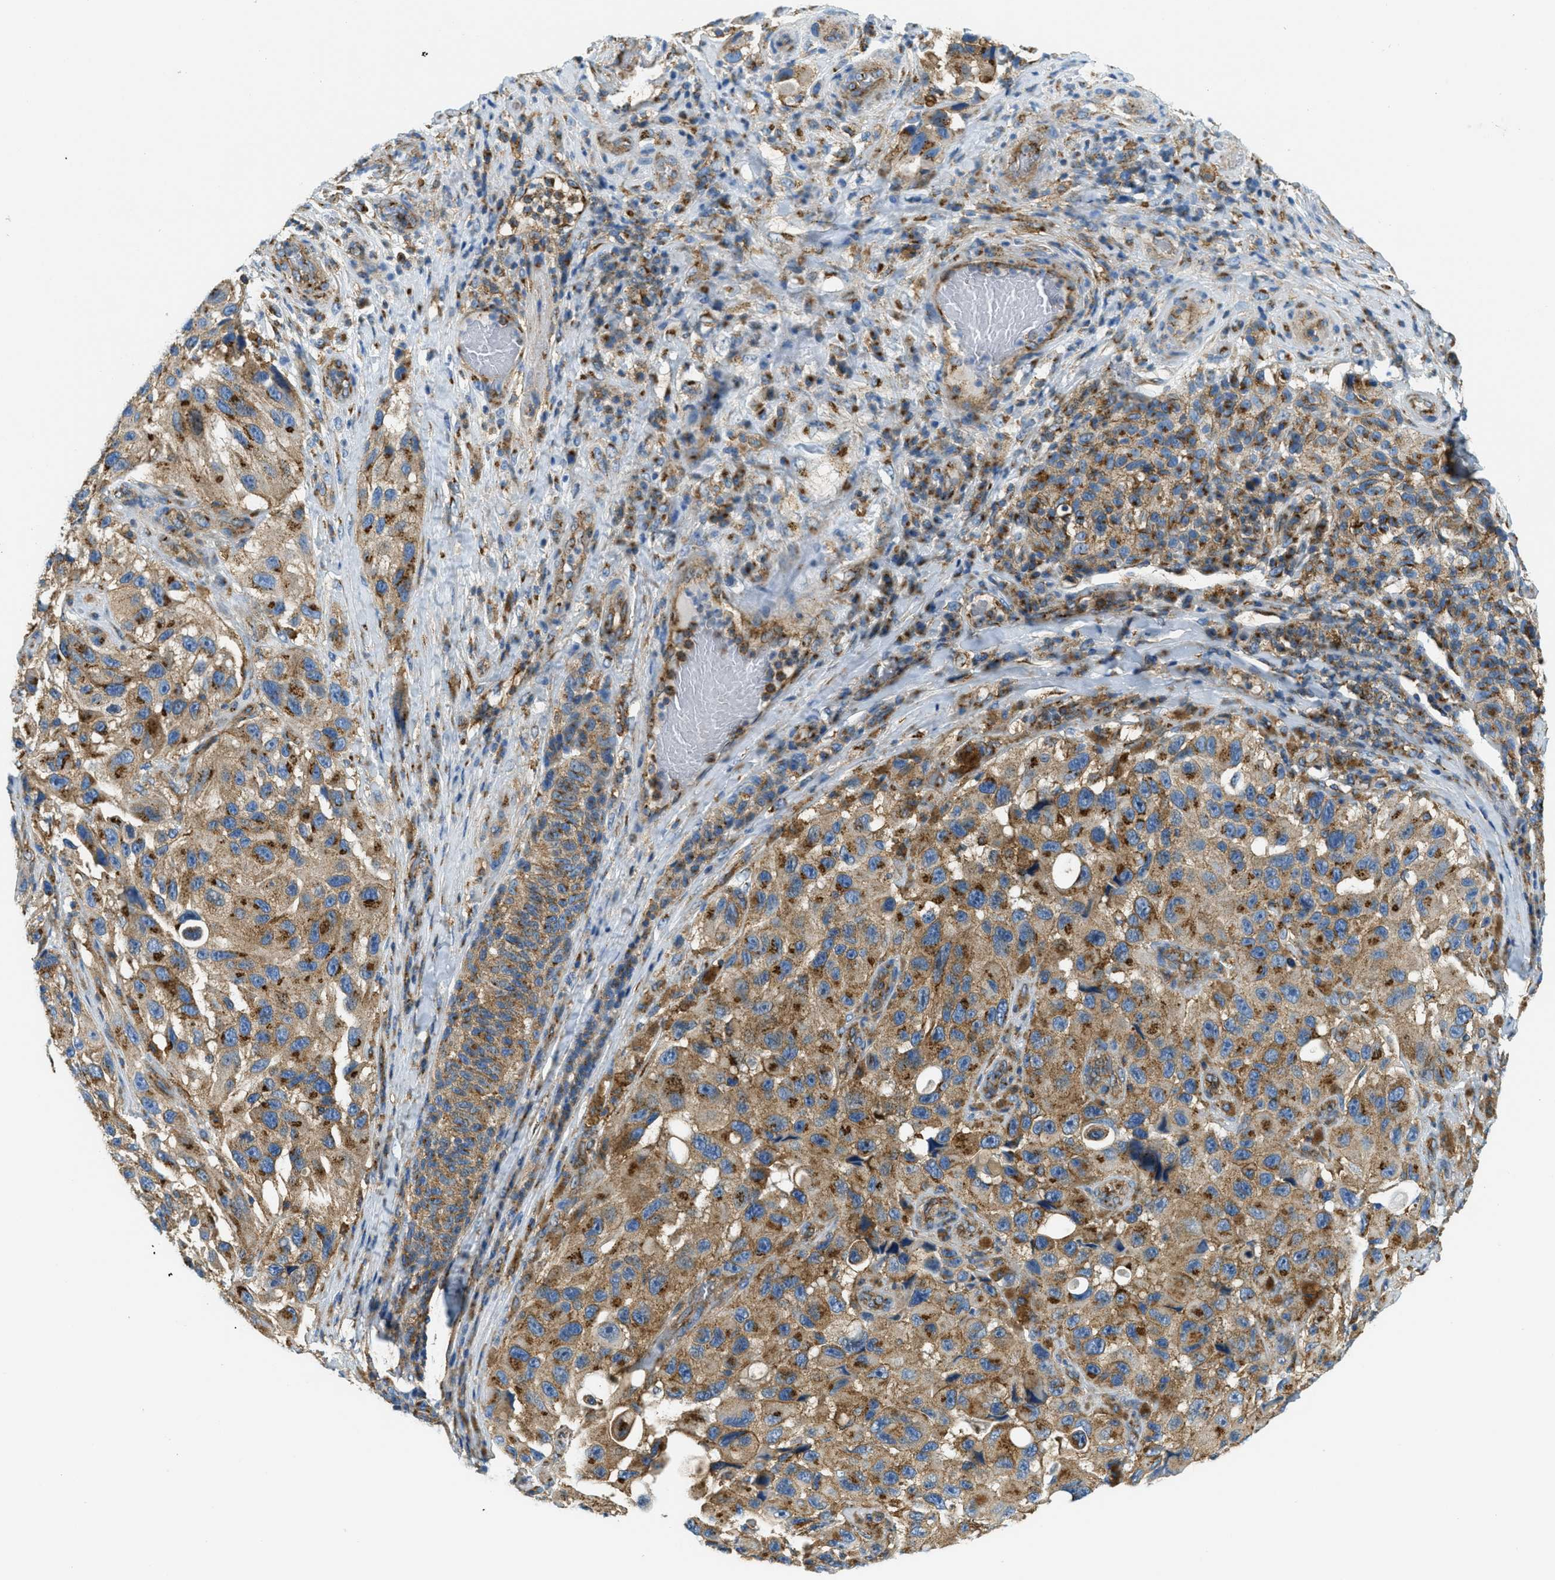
{"staining": {"intensity": "moderate", "quantity": ">75%", "location": "cytoplasmic/membranous"}, "tissue": "melanoma", "cell_type": "Tumor cells", "image_type": "cancer", "snomed": [{"axis": "morphology", "description": "Malignant melanoma, NOS"}, {"axis": "topography", "description": "Skin"}], "caption": "Immunohistochemical staining of human melanoma displays medium levels of moderate cytoplasmic/membranous positivity in about >75% of tumor cells.", "gene": "AP2B1", "patient": {"sex": "female", "age": 73}}